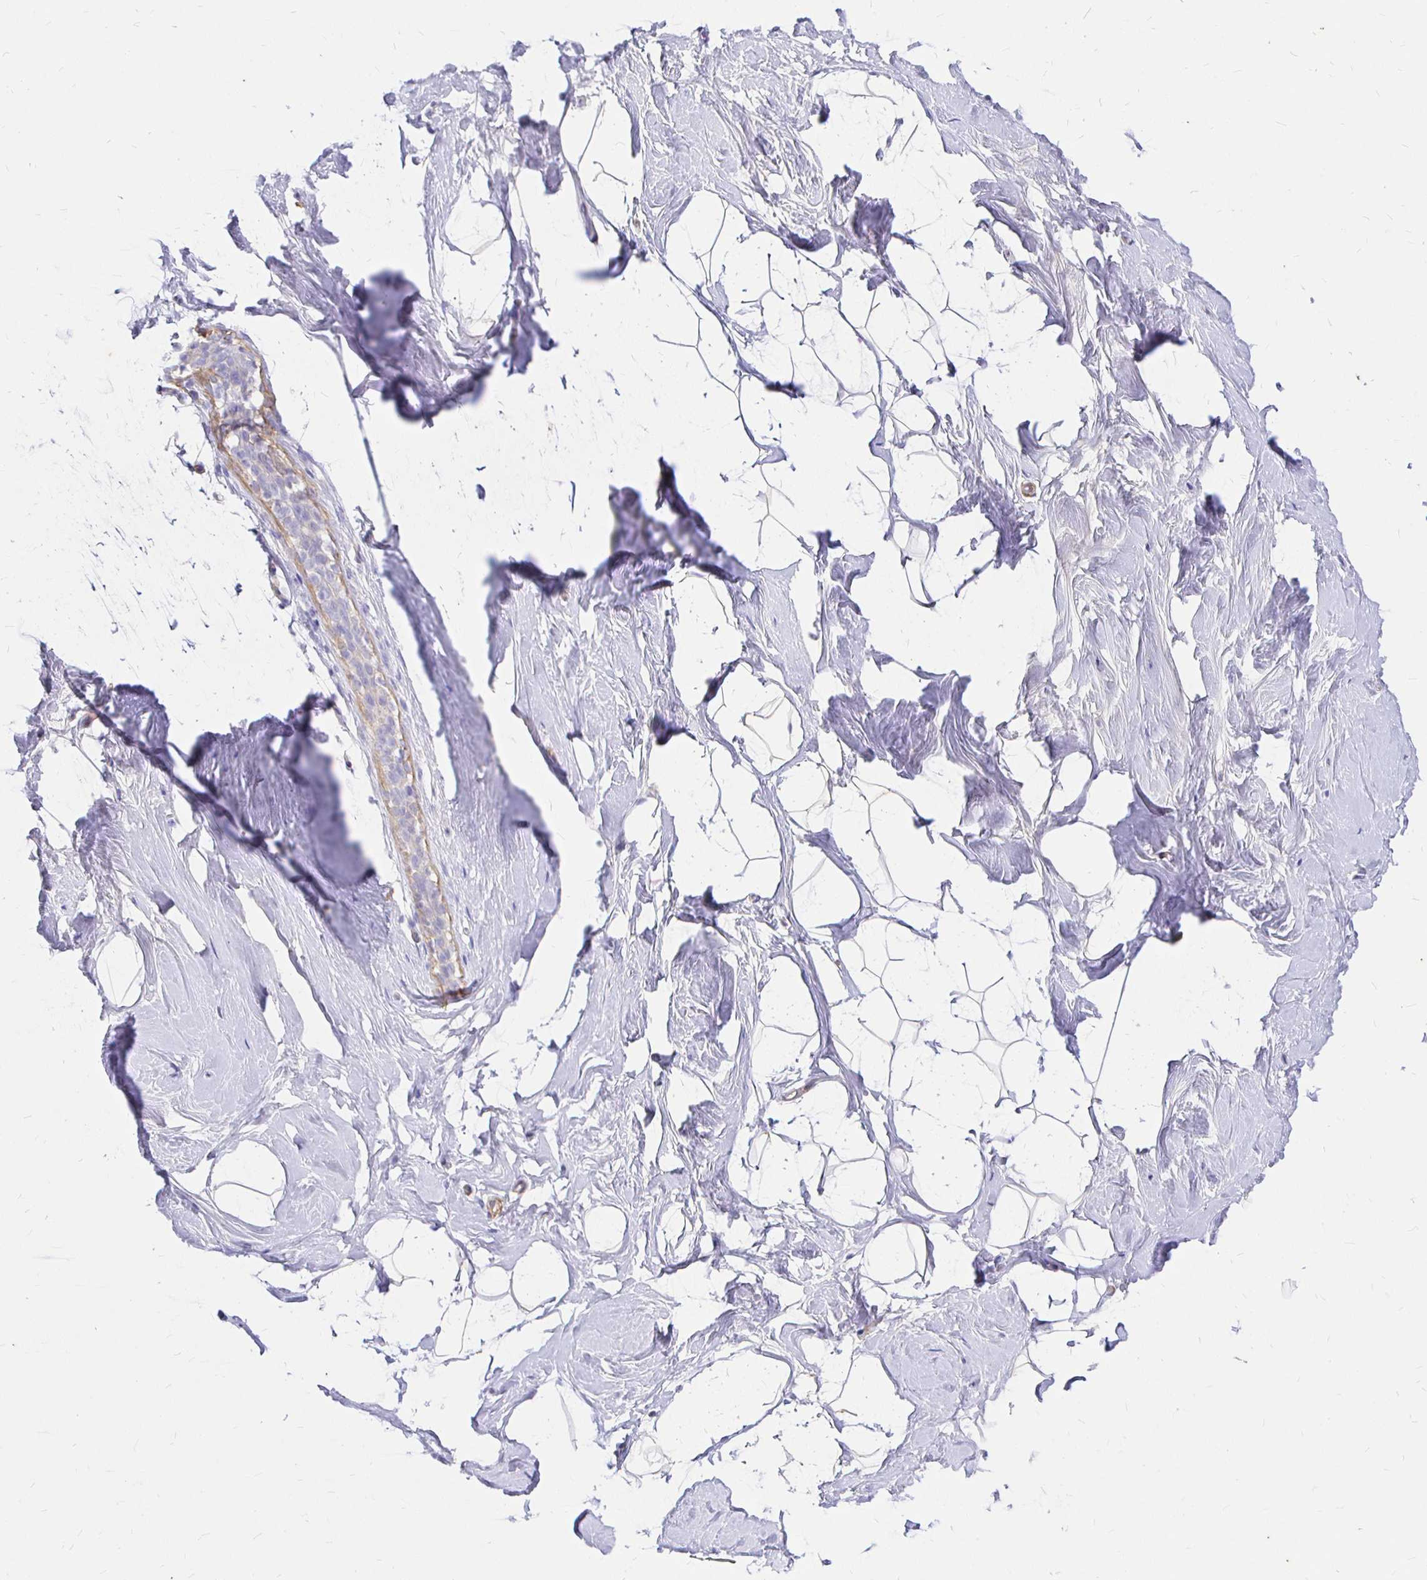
{"staining": {"intensity": "negative", "quantity": "none", "location": "none"}, "tissue": "breast", "cell_type": "Adipocytes", "image_type": "normal", "snomed": [{"axis": "morphology", "description": "Normal tissue, NOS"}, {"axis": "topography", "description": "Breast"}], "caption": "This histopathology image is of benign breast stained with IHC to label a protein in brown with the nuclei are counter-stained blue. There is no expression in adipocytes. Nuclei are stained in blue.", "gene": "PALM2AKAP2", "patient": {"sex": "female", "age": 32}}